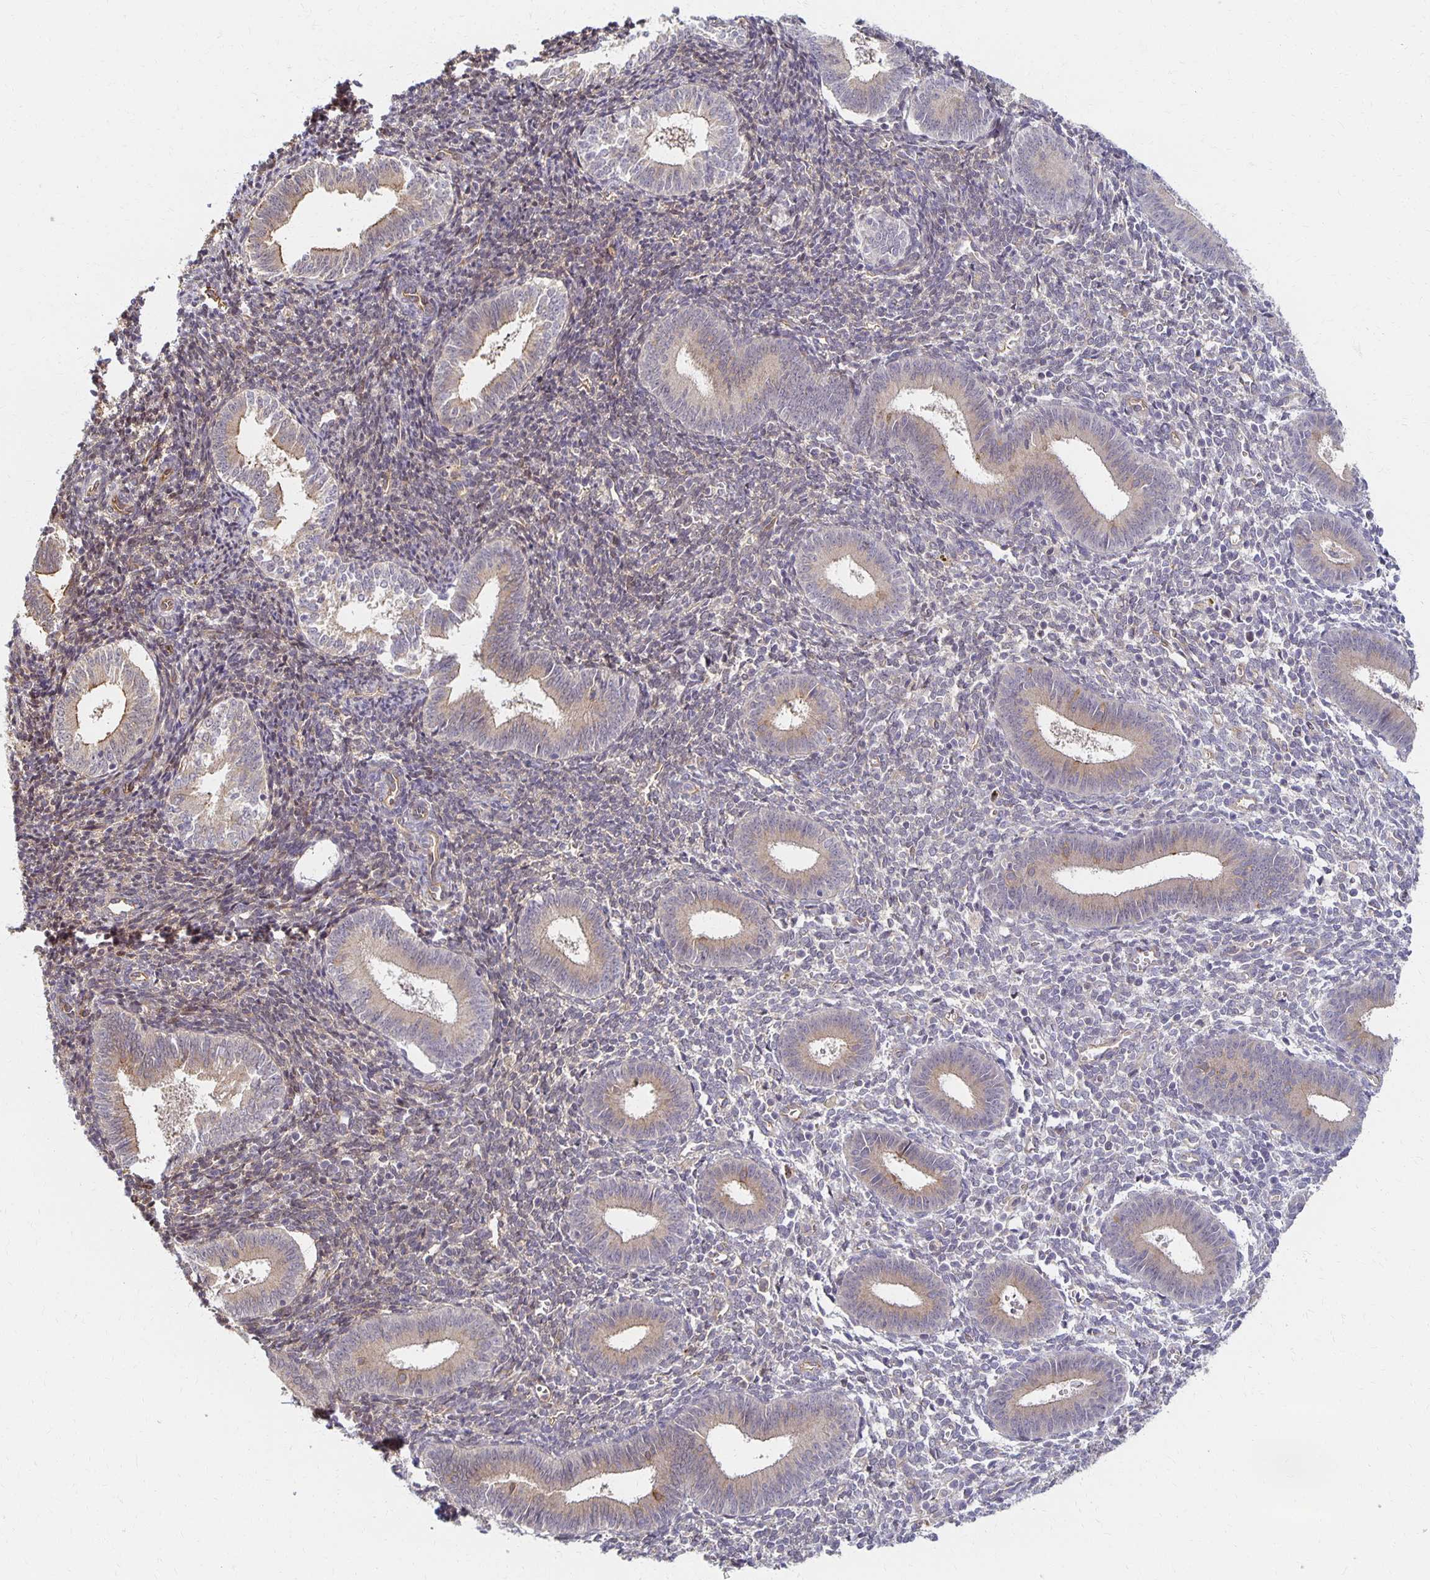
{"staining": {"intensity": "negative", "quantity": "none", "location": "none"}, "tissue": "endometrium", "cell_type": "Cells in endometrial stroma", "image_type": "normal", "snomed": [{"axis": "morphology", "description": "Normal tissue, NOS"}, {"axis": "topography", "description": "Endometrium"}], "caption": "Cells in endometrial stroma show no significant expression in unremarkable endometrium. The staining was performed using DAB to visualize the protein expression in brown, while the nuclei were stained in blue with hematoxylin (Magnification: 20x).", "gene": "SORL1", "patient": {"sex": "female", "age": 25}}